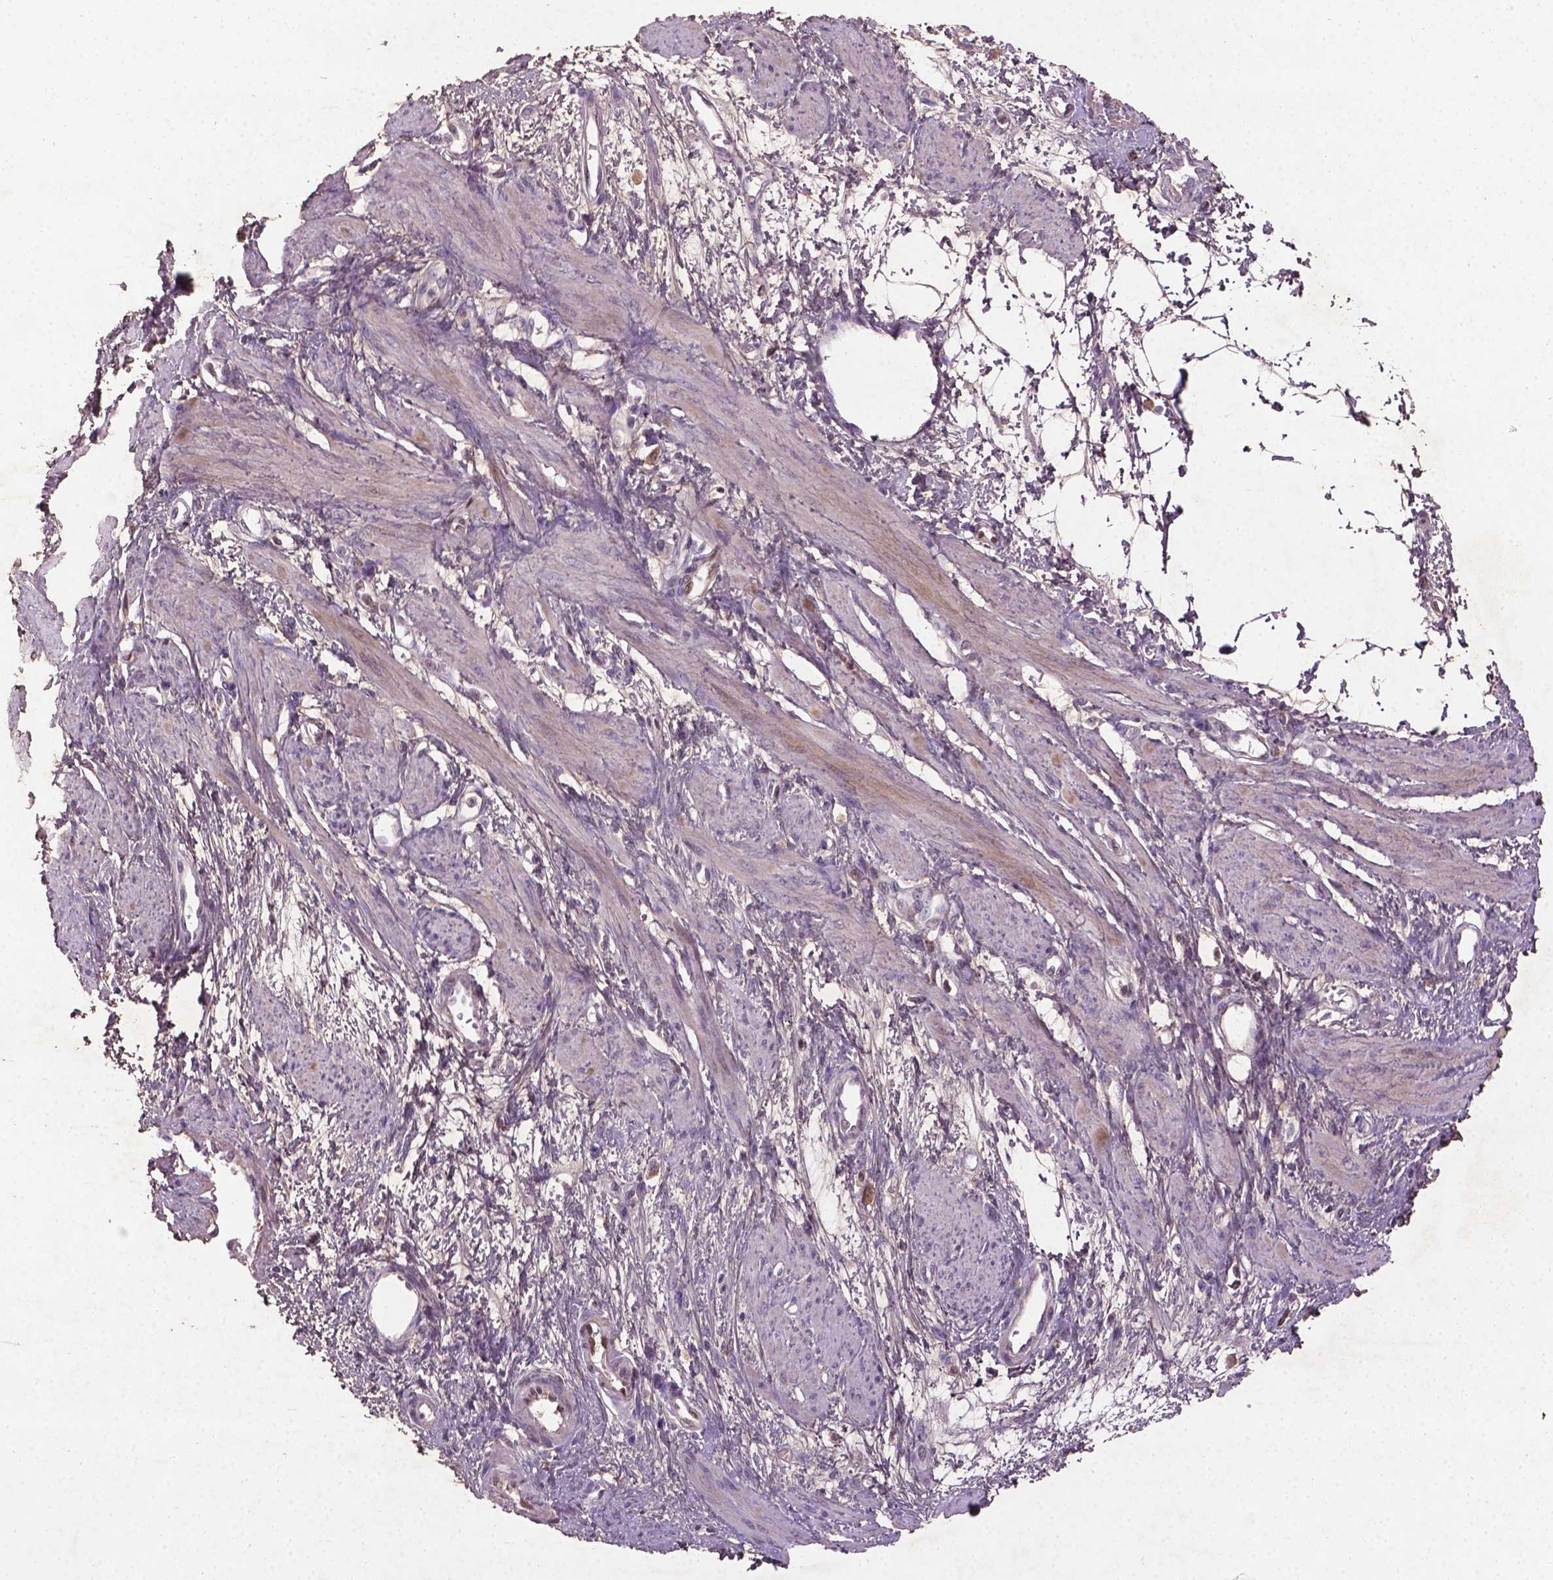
{"staining": {"intensity": "moderate", "quantity": "<25%", "location": "cytoplasmic/membranous"}, "tissue": "smooth muscle", "cell_type": "Smooth muscle cells", "image_type": "normal", "snomed": [{"axis": "morphology", "description": "Normal tissue, NOS"}, {"axis": "topography", "description": "Smooth muscle"}, {"axis": "topography", "description": "Uterus"}], "caption": "High-power microscopy captured an immunohistochemistry image of benign smooth muscle, revealing moderate cytoplasmic/membranous staining in approximately <25% of smooth muscle cells. The staining was performed using DAB to visualize the protein expression in brown, while the nuclei were stained in blue with hematoxylin (Magnification: 20x).", "gene": "SOX17", "patient": {"sex": "female", "age": 39}}